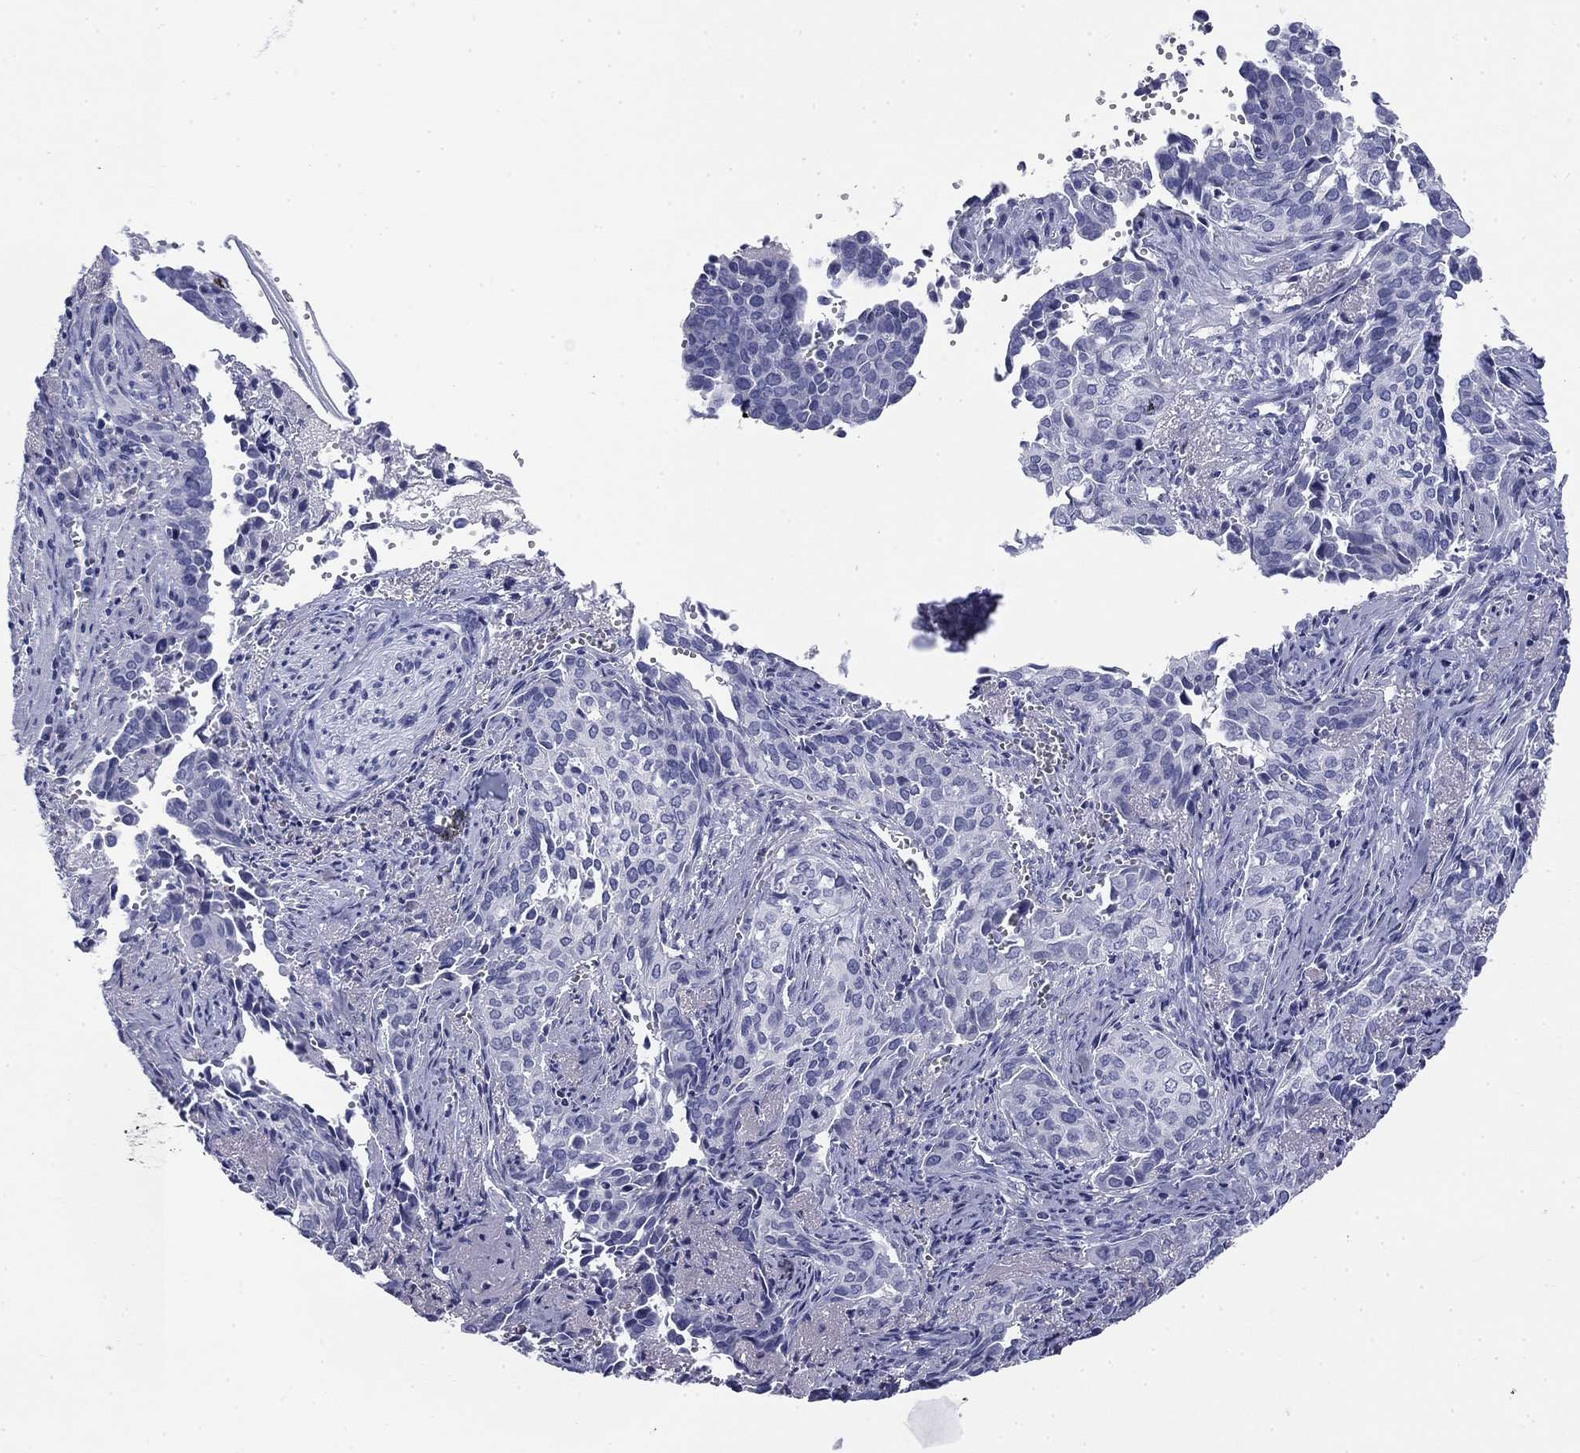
{"staining": {"intensity": "negative", "quantity": "none", "location": "none"}, "tissue": "cervical cancer", "cell_type": "Tumor cells", "image_type": "cancer", "snomed": [{"axis": "morphology", "description": "Squamous cell carcinoma, NOS"}, {"axis": "topography", "description": "Cervix"}], "caption": "Human cervical squamous cell carcinoma stained for a protein using immunohistochemistry shows no positivity in tumor cells.", "gene": "ABCC2", "patient": {"sex": "female", "age": 29}}